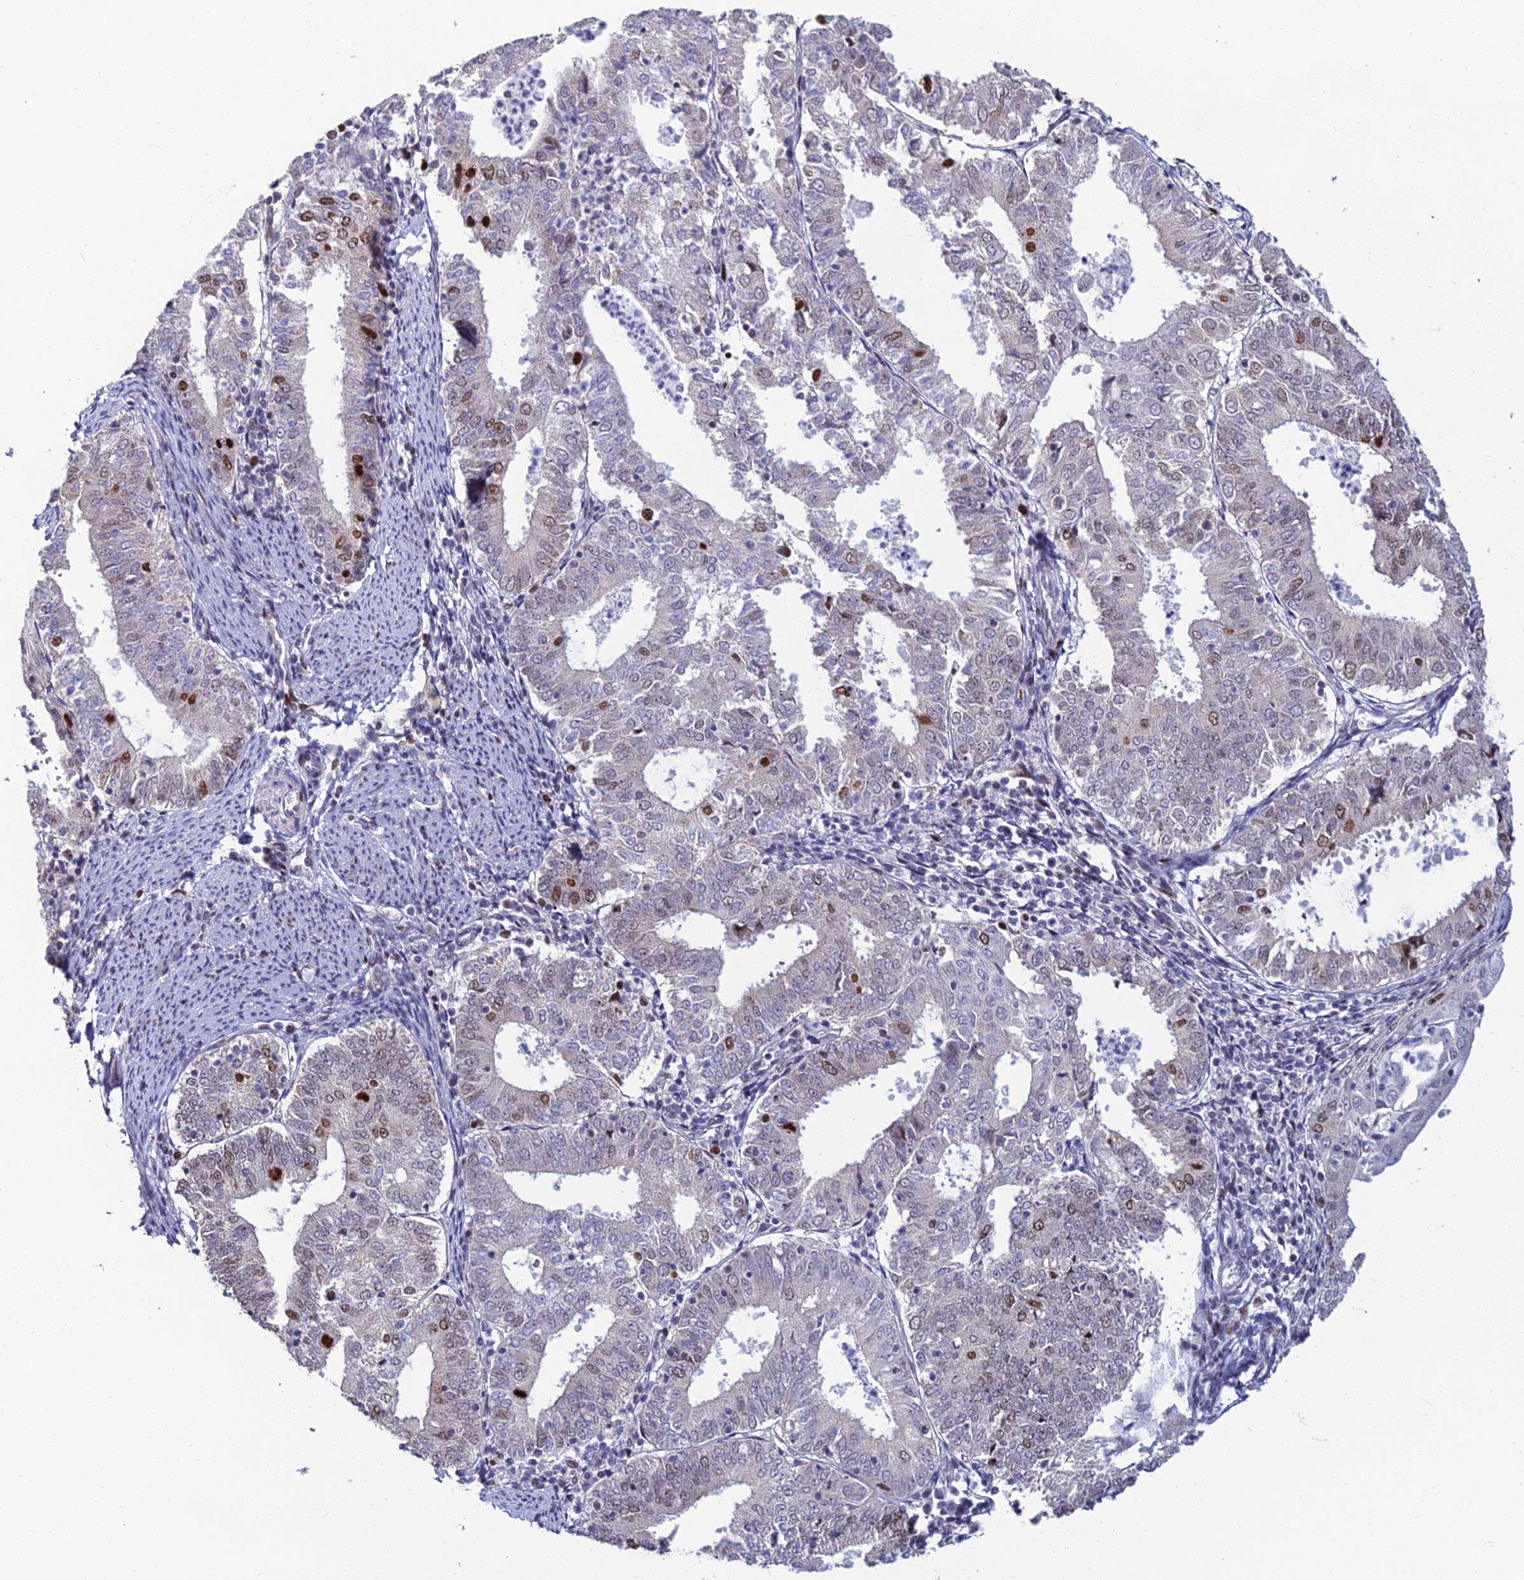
{"staining": {"intensity": "moderate", "quantity": "<25%", "location": "nuclear"}, "tissue": "endometrial cancer", "cell_type": "Tumor cells", "image_type": "cancer", "snomed": [{"axis": "morphology", "description": "Adenocarcinoma, NOS"}, {"axis": "topography", "description": "Endometrium"}], "caption": "Human adenocarcinoma (endometrial) stained with a brown dye displays moderate nuclear positive positivity in about <25% of tumor cells.", "gene": "TAF9B", "patient": {"sex": "female", "age": 57}}